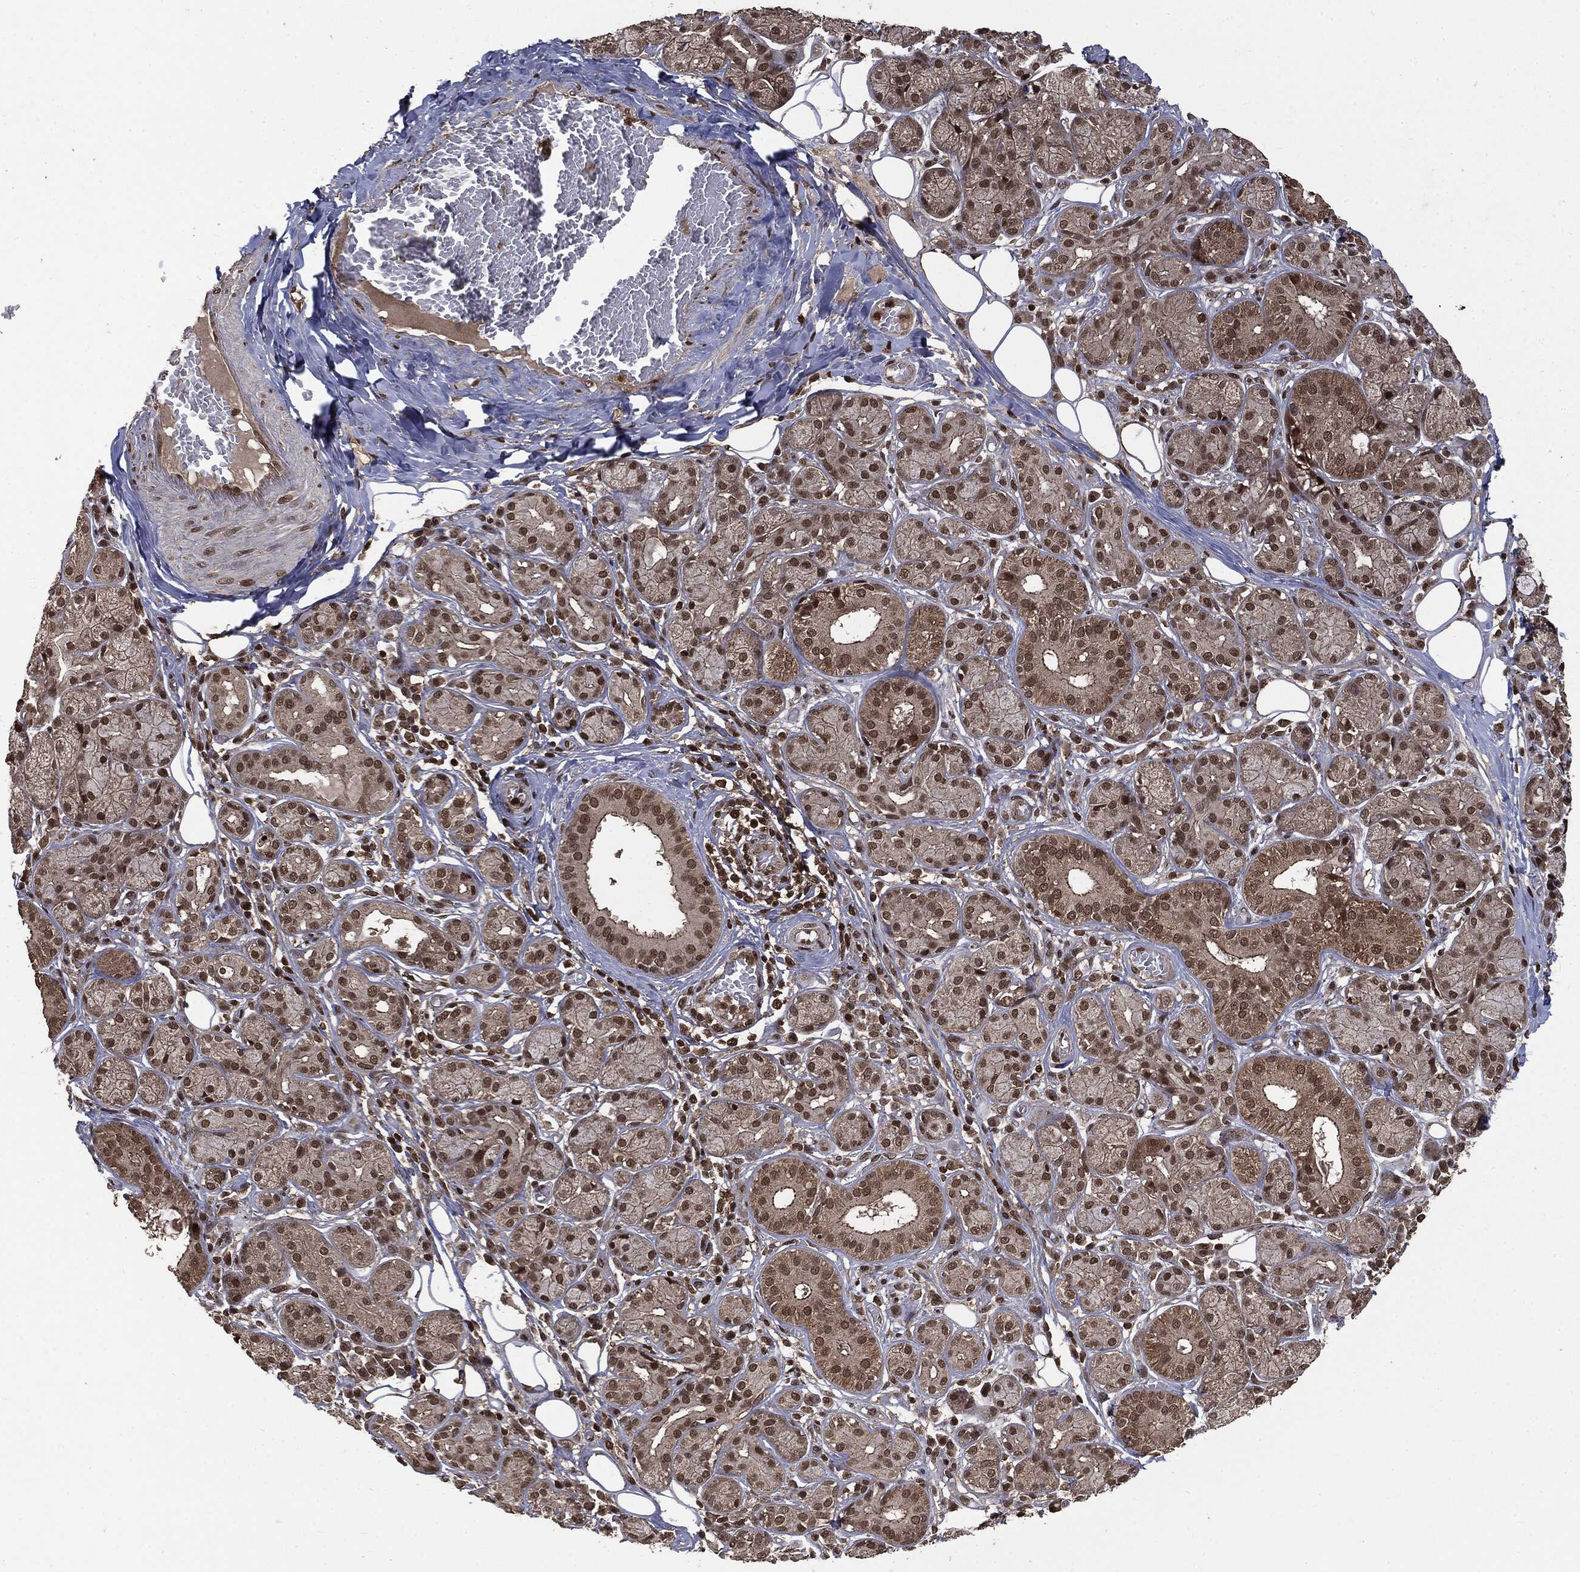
{"staining": {"intensity": "moderate", "quantity": "25%-75%", "location": "nuclear"}, "tissue": "salivary gland", "cell_type": "Glandular cells", "image_type": "normal", "snomed": [{"axis": "morphology", "description": "Normal tissue, NOS"}, {"axis": "topography", "description": "Salivary gland"}], "caption": "Glandular cells demonstrate moderate nuclear staining in approximately 25%-75% of cells in benign salivary gland. The staining is performed using DAB brown chromogen to label protein expression. The nuclei are counter-stained blue using hematoxylin.", "gene": "CTDP1", "patient": {"sex": "male", "age": 71}}